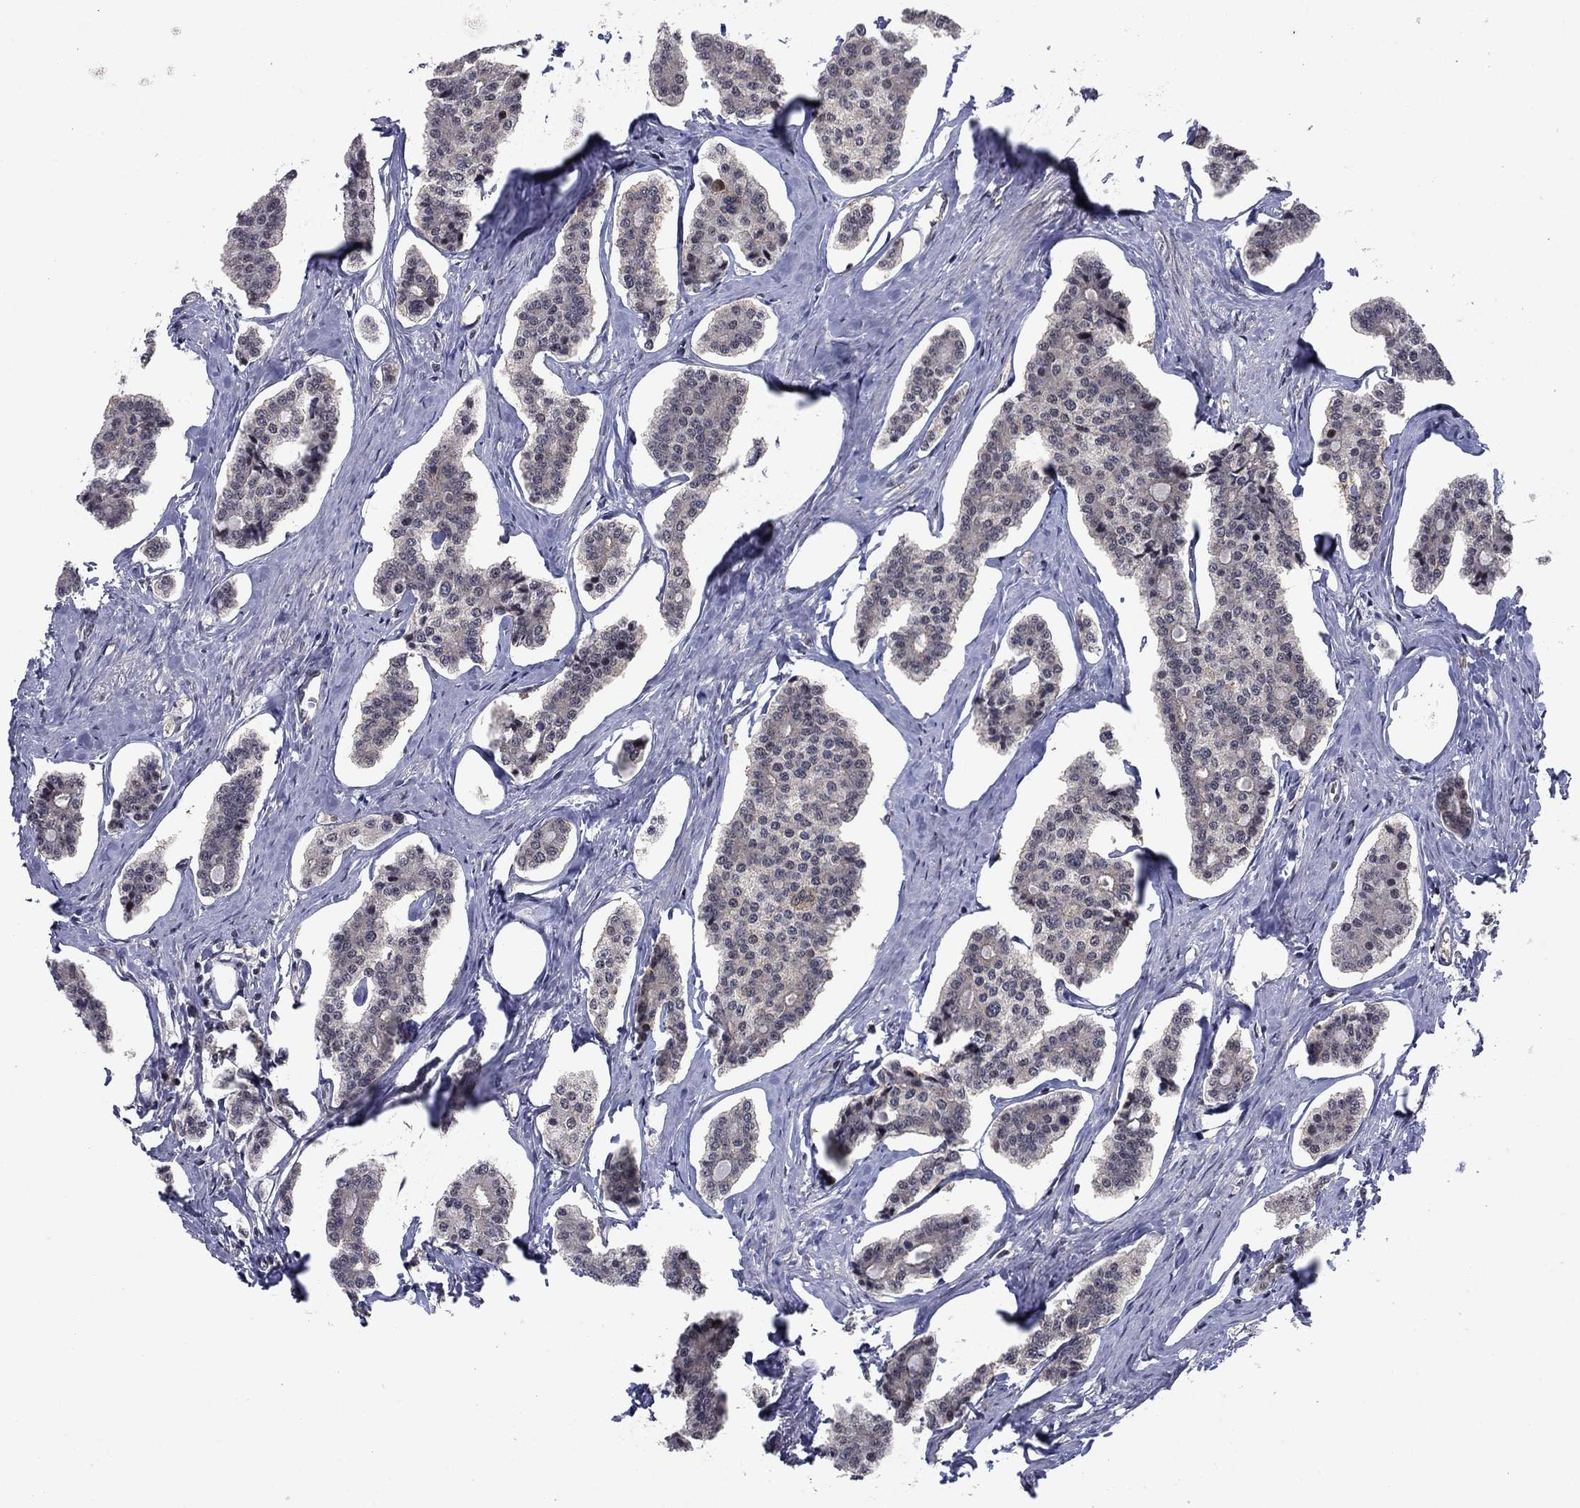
{"staining": {"intensity": "negative", "quantity": "none", "location": "none"}, "tissue": "carcinoid", "cell_type": "Tumor cells", "image_type": "cancer", "snomed": [{"axis": "morphology", "description": "Carcinoid, malignant, NOS"}, {"axis": "topography", "description": "Small intestine"}], "caption": "This is a histopathology image of immunohistochemistry staining of carcinoid (malignant), which shows no staining in tumor cells.", "gene": "PSMC1", "patient": {"sex": "female", "age": 65}}